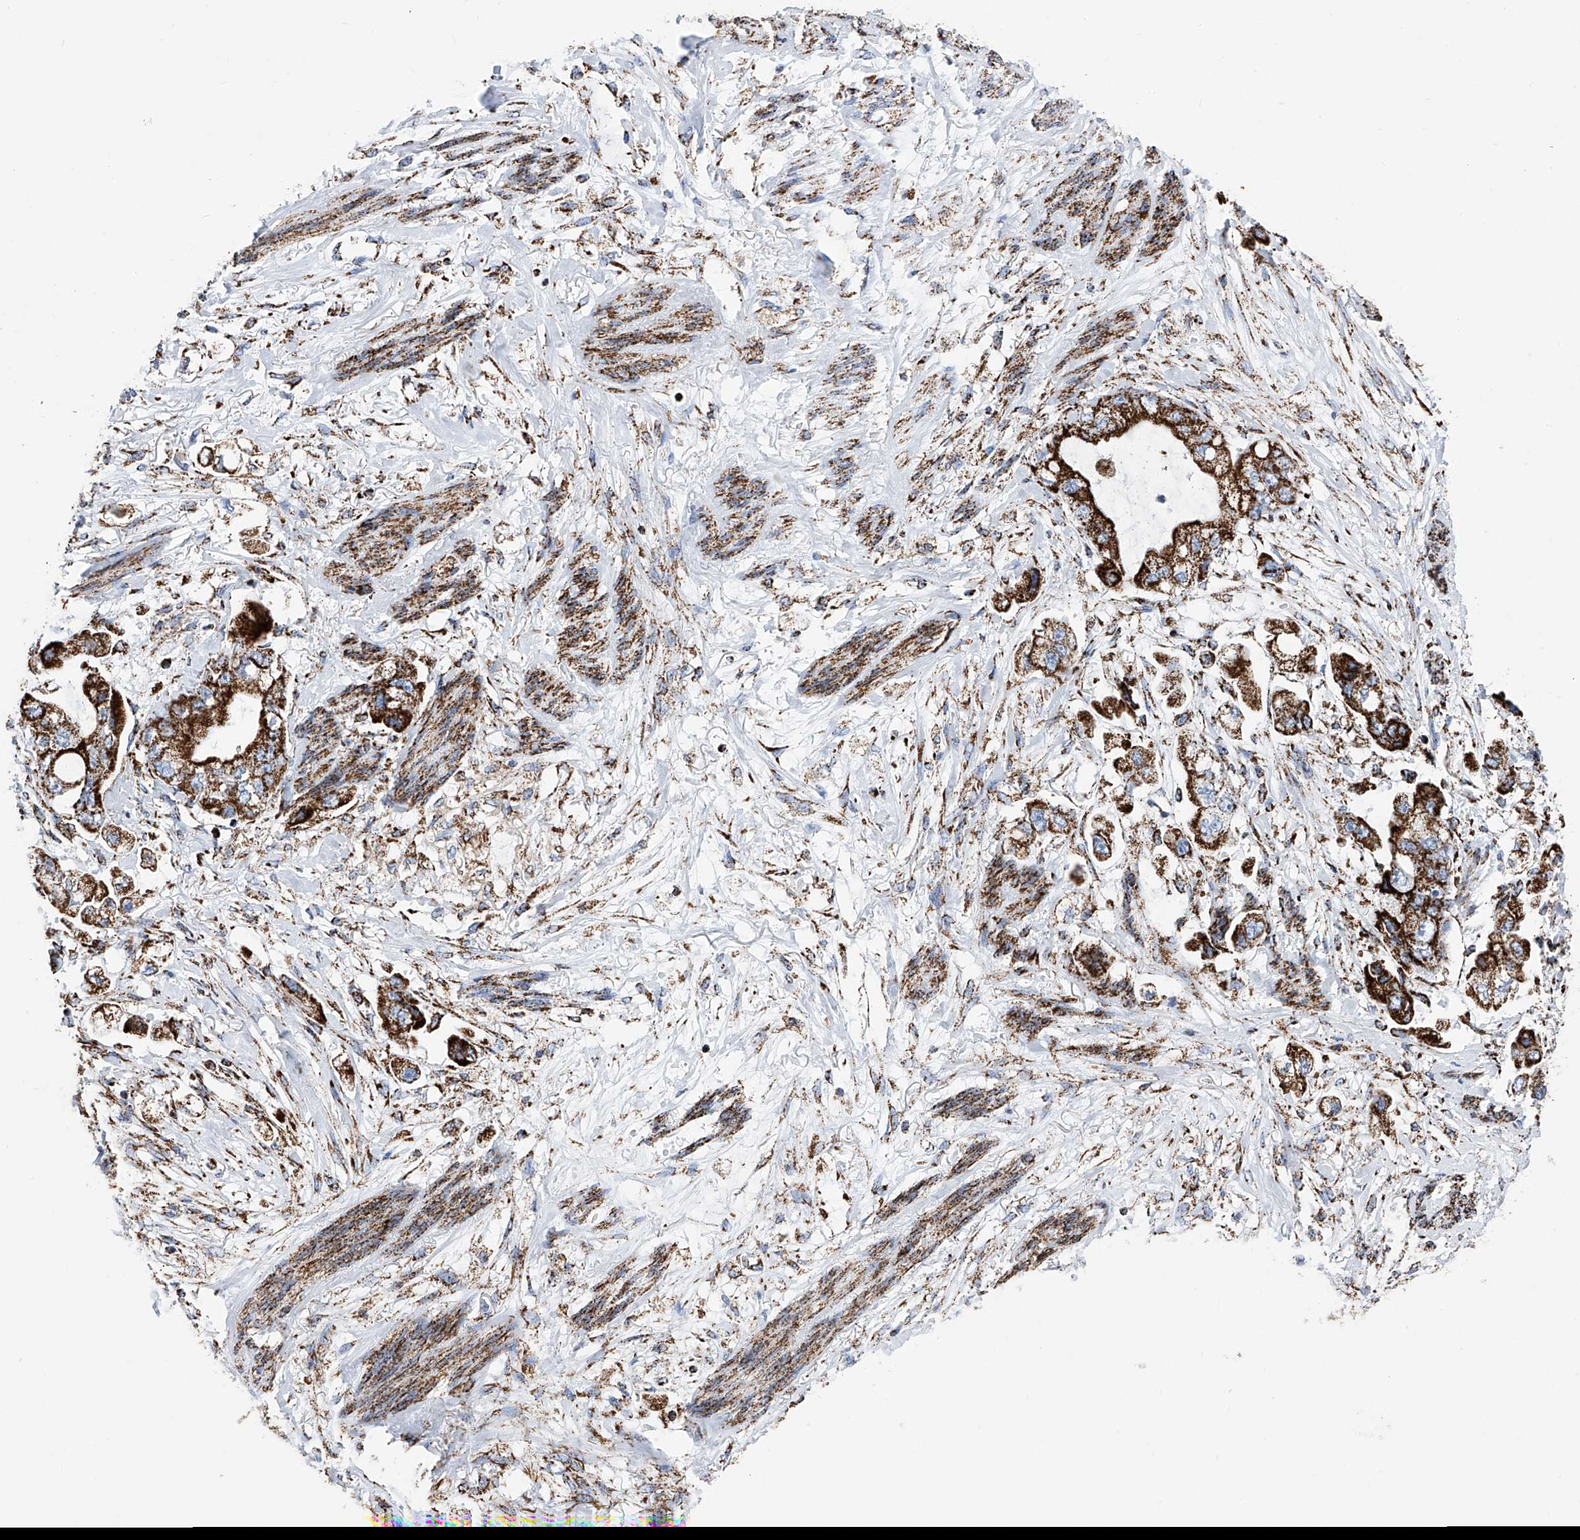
{"staining": {"intensity": "strong", "quantity": ">75%", "location": "cytoplasmic/membranous"}, "tissue": "stomach cancer", "cell_type": "Tumor cells", "image_type": "cancer", "snomed": [{"axis": "morphology", "description": "Adenocarcinoma, NOS"}, {"axis": "topography", "description": "Stomach"}], "caption": "About >75% of tumor cells in adenocarcinoma (stomach) display strong cytoplasmic/membranous protein expression as visualized by brown immunohistochemical staining.", "gene": "ATP5PF", "patient": {"sex": "male", "age": 62}}